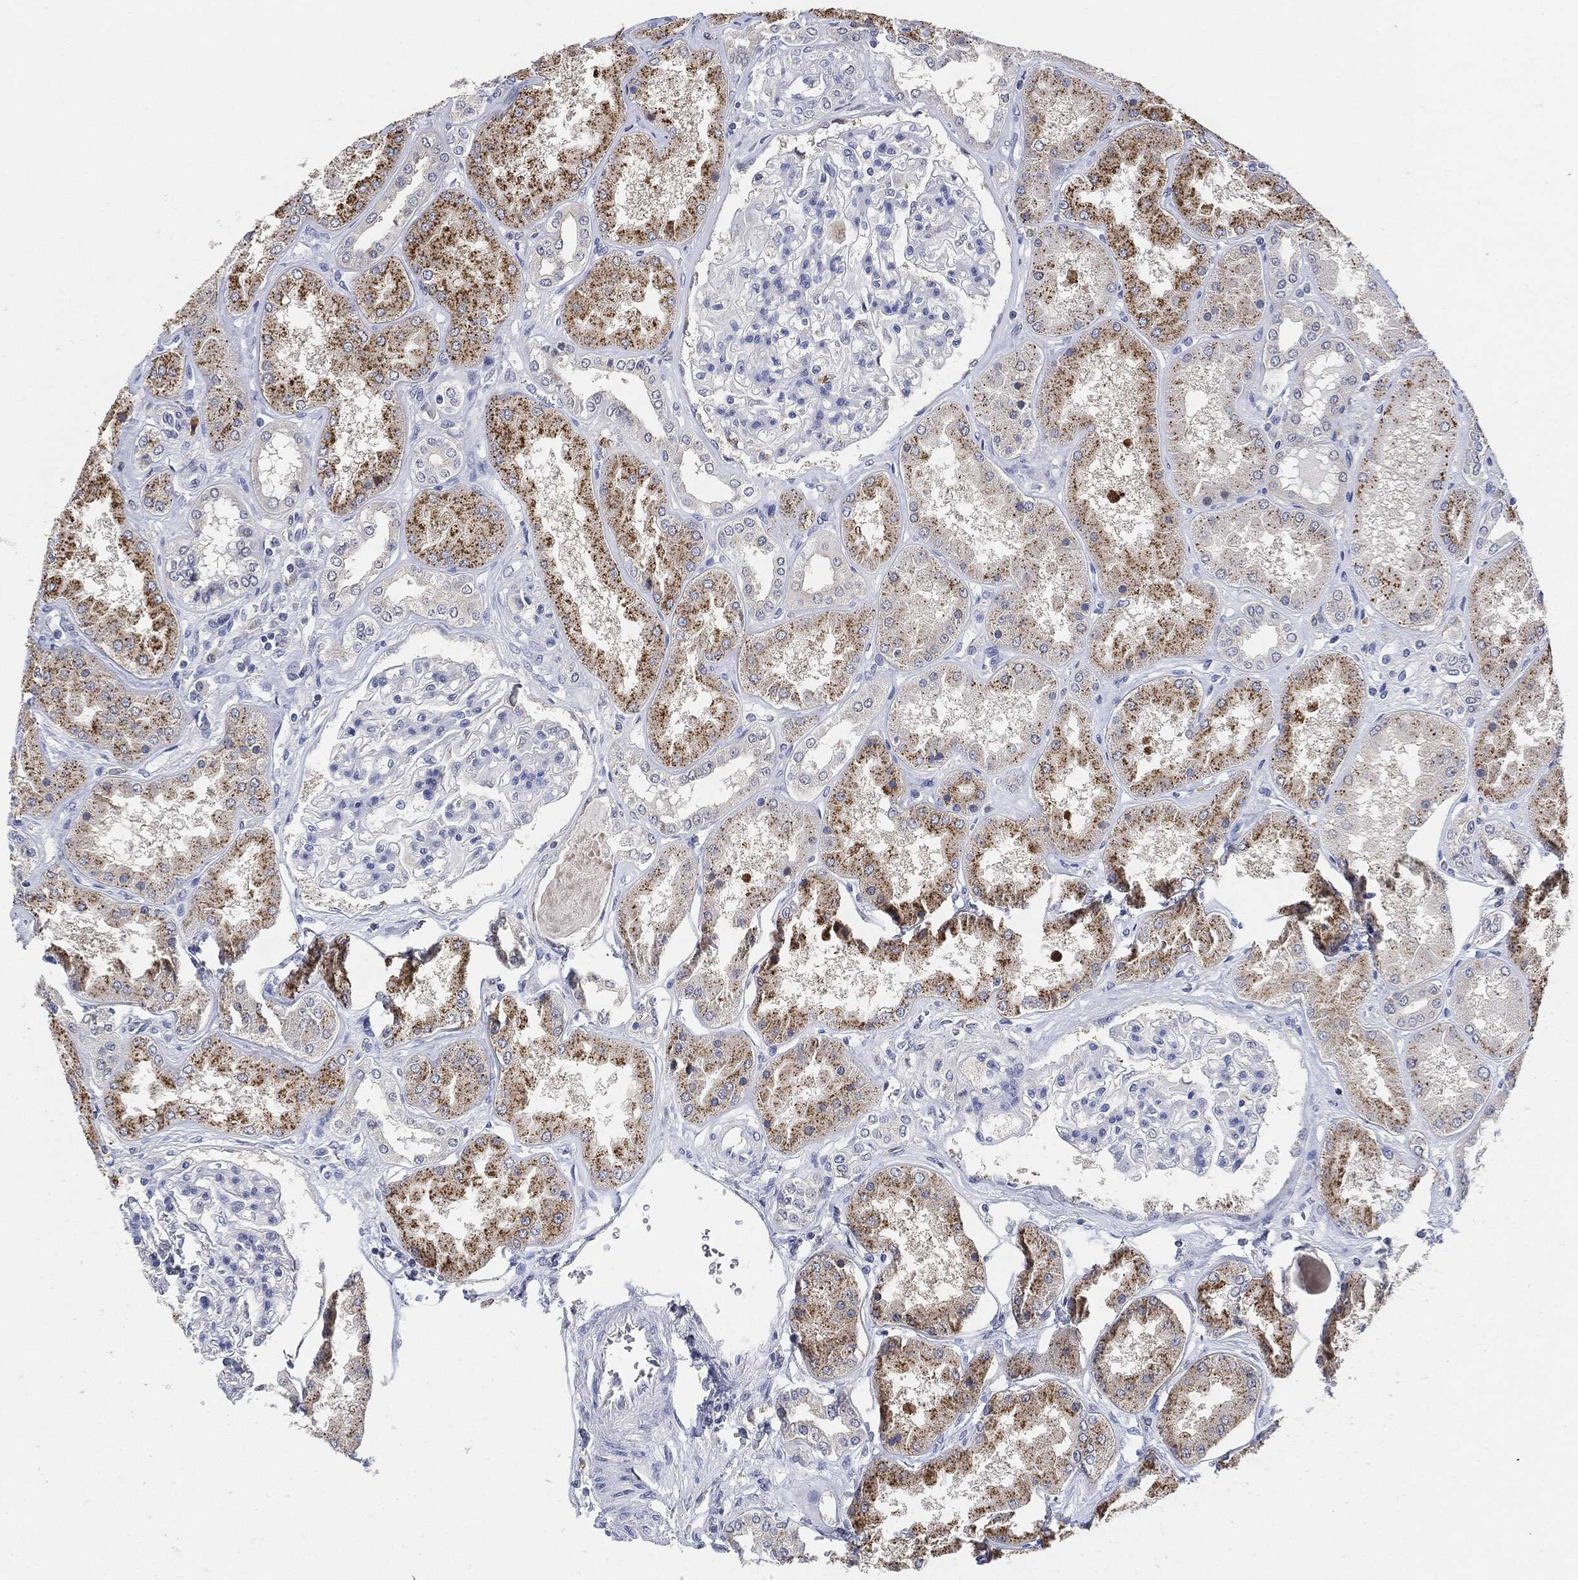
{"staining": {"intensity": "negative", "quantity": "none", "location": "none"}, "tissue": "kidney", "cell_type": "Cells in glomeruli", "image_type": "normal", "snomed": [{"axis": "morphology", "description": "Normal tissue, NOS"}, {"axis": "topography", "description": "Kidney"}], "caption": "Immunohistochemistry image of normal kidney stained for a protein (brown), which demonstrates no staining in cells in glomeruli.", "gene": "VSIG4", "patient": {"sex": "female", "age": 56}}